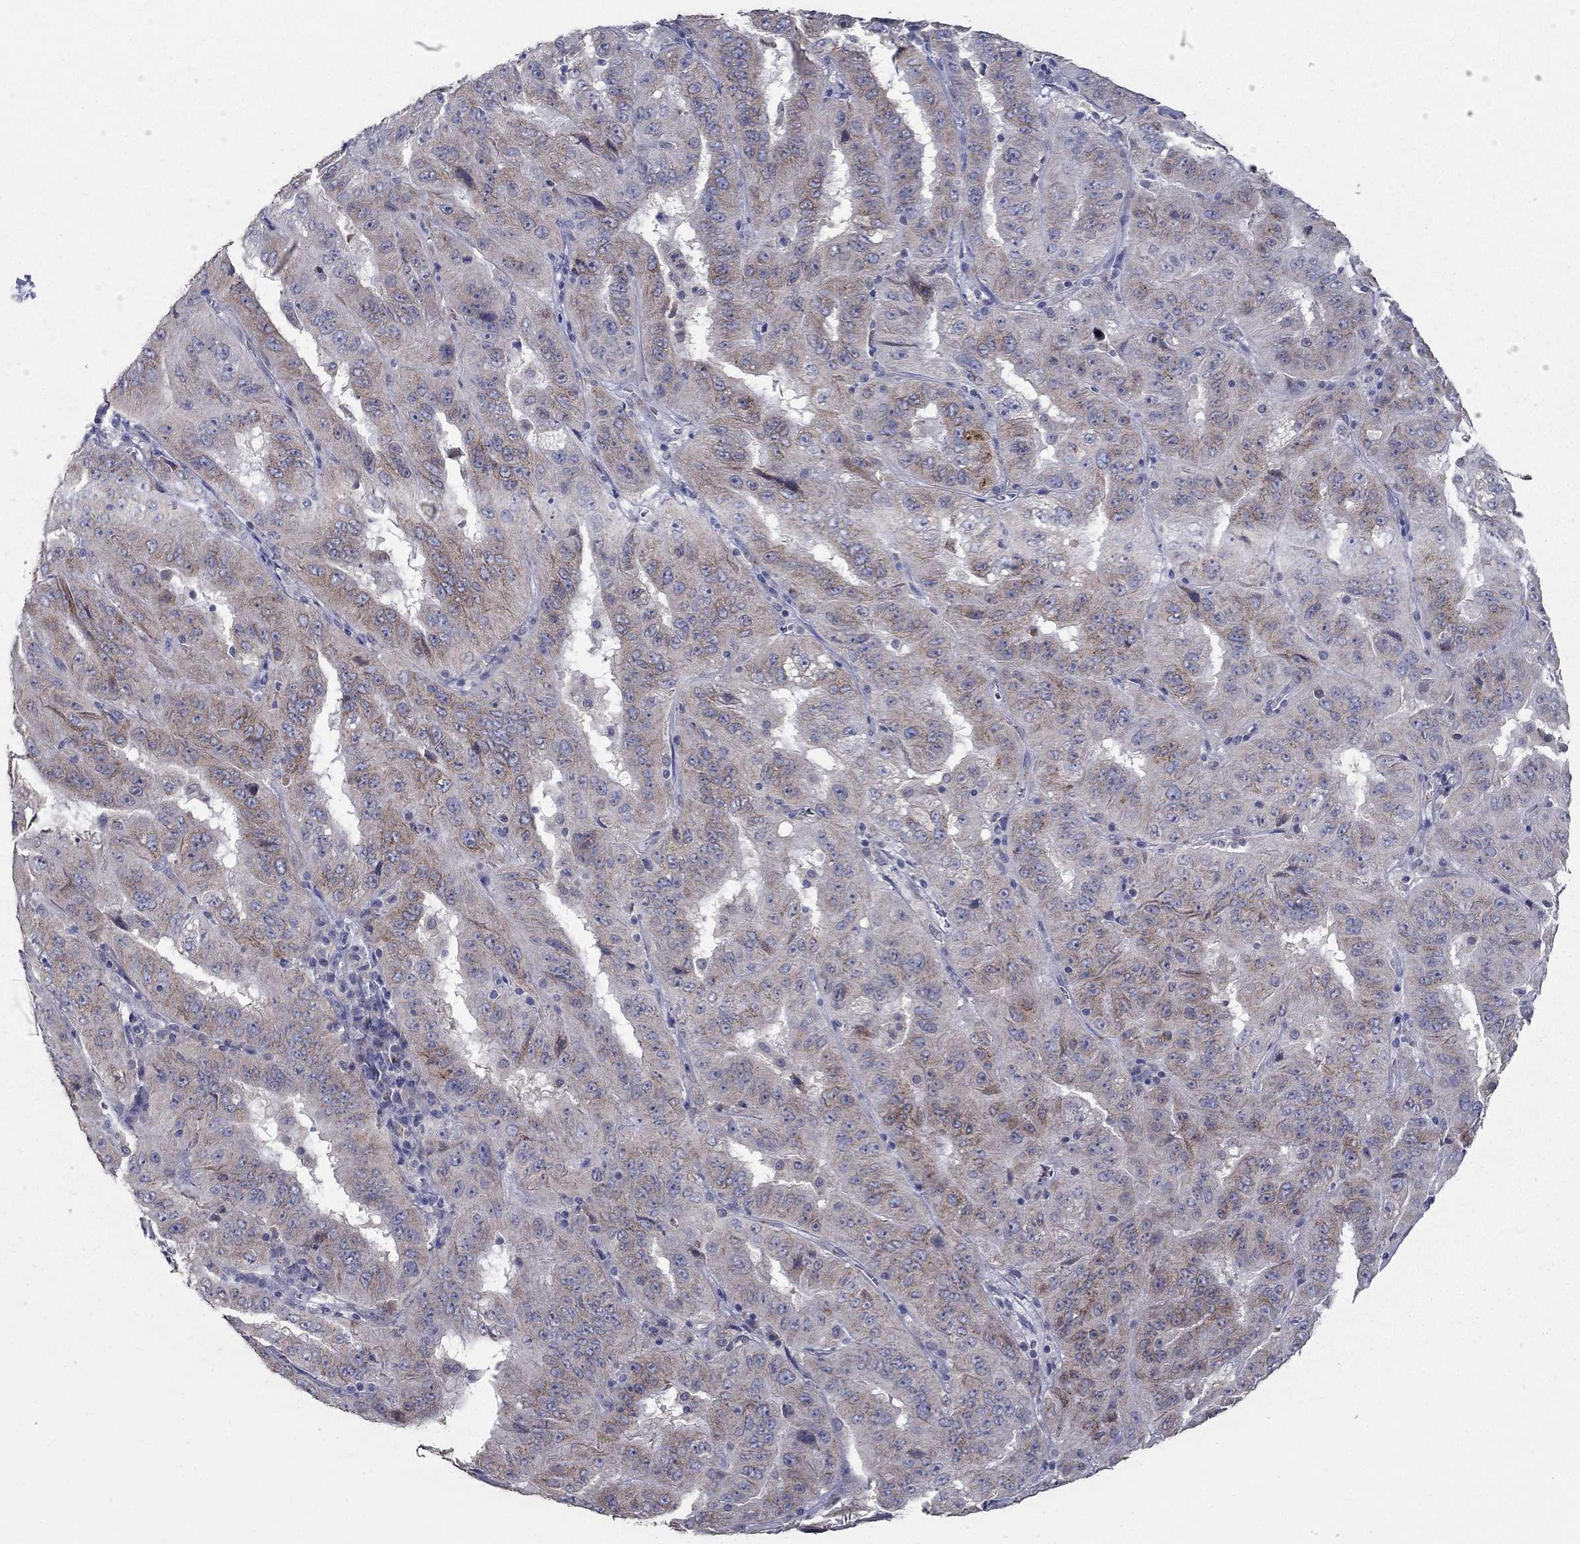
{"staining": {"intensity": "moderate", "quantity": "<25%", "location": "cytoplasmic/membranous"}, "tissue": "pancreatic cancer", "cell_type": "Tumor cells", "image_type": "cancer", "snomed": [{"axis": "morphology", "description": "Adenocarcinoma, NOS"}, {"axis": "topography", "description": "Pancreas"}], "caption": "Adenocarcinoma (pancreatic) stained with DAB immunohistochemistry reveals low levels of moderate cytoplasmic/membranous staining in approximately <25% of tumor cells.", "gene": "KIAA0319L", "patient": {"sex": "male", "age": 63}}